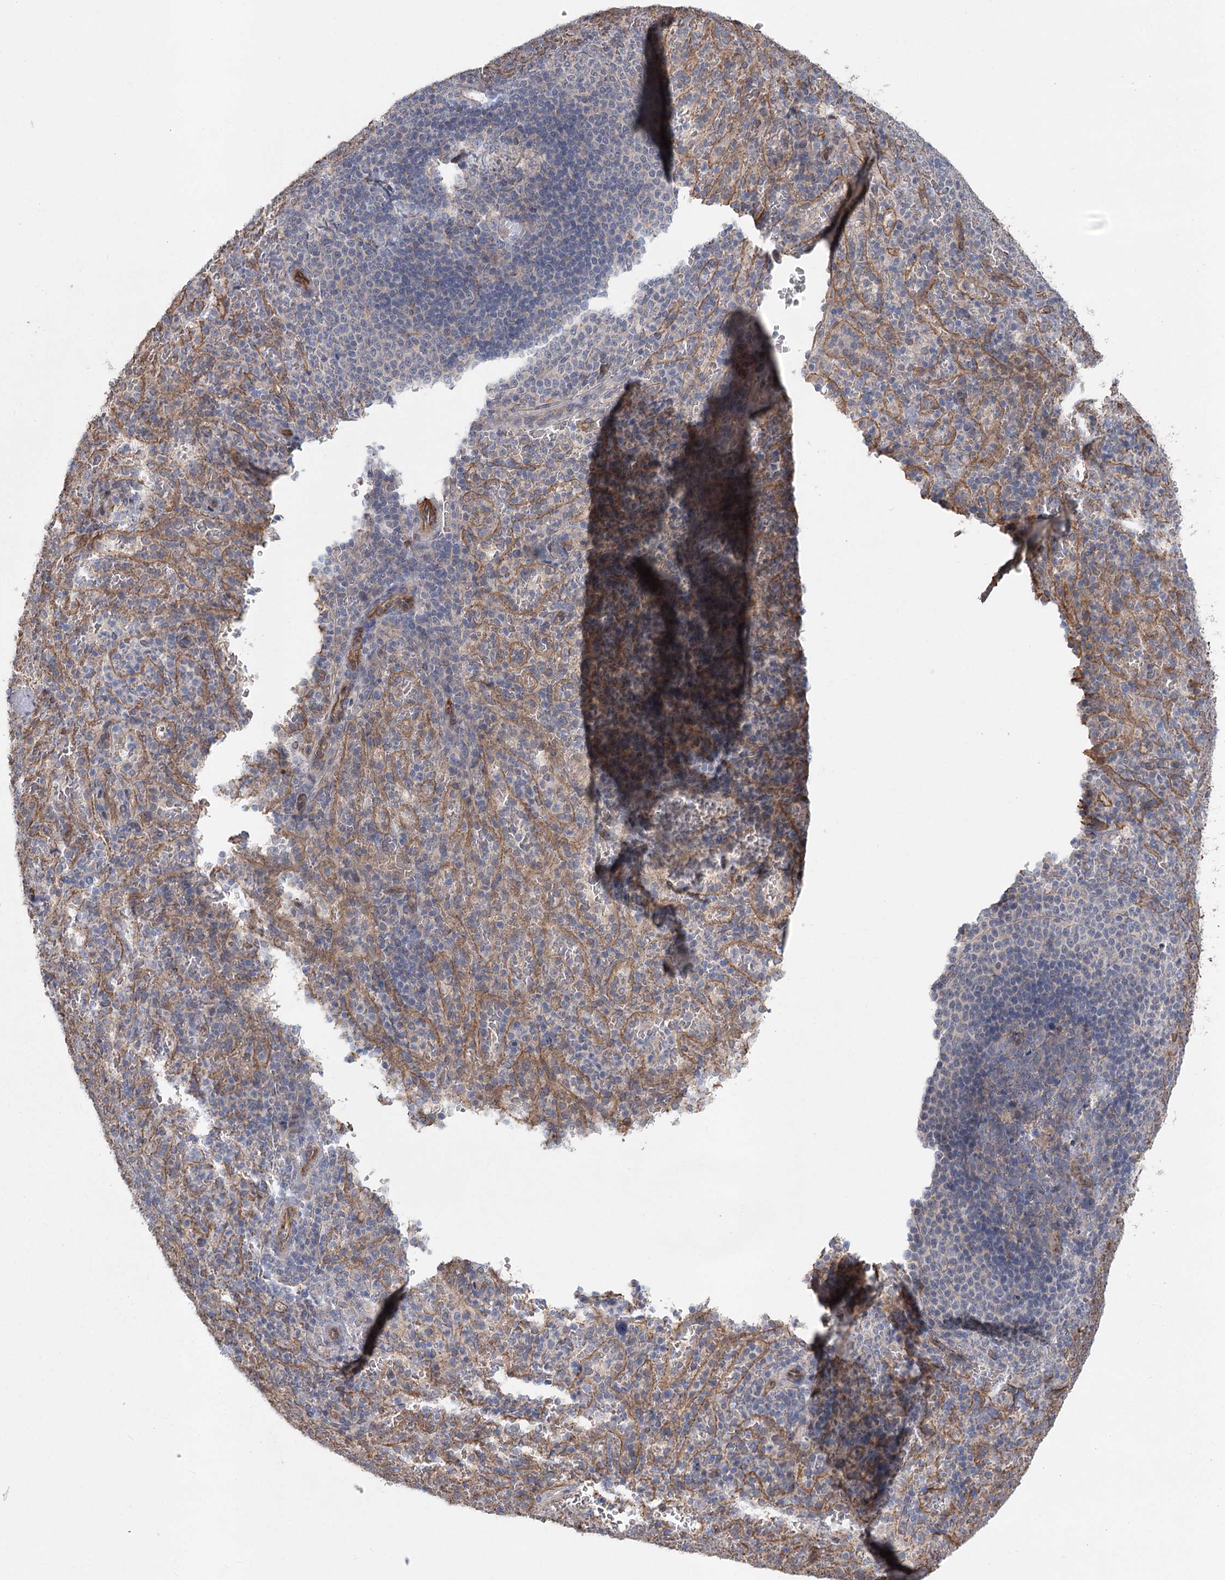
{"staining": {"intensity": "negative", "quantity": "none", "location": "none"}, "tissue": "spleen", "cell_type": "Cells in red pulp", "image_type": "normal", "snomed": [{"axis": "morphology", "description": "Normal tissue, NOS"}, {"axis": "topography", "description": "Spleen"}], "caption": "Immunohistochemical staining of unremarkable human spleen exhibits no significant expression in cells in red pulp.", "gene": "RWDD4", "patient": {"sex": "female", "age": 21}}